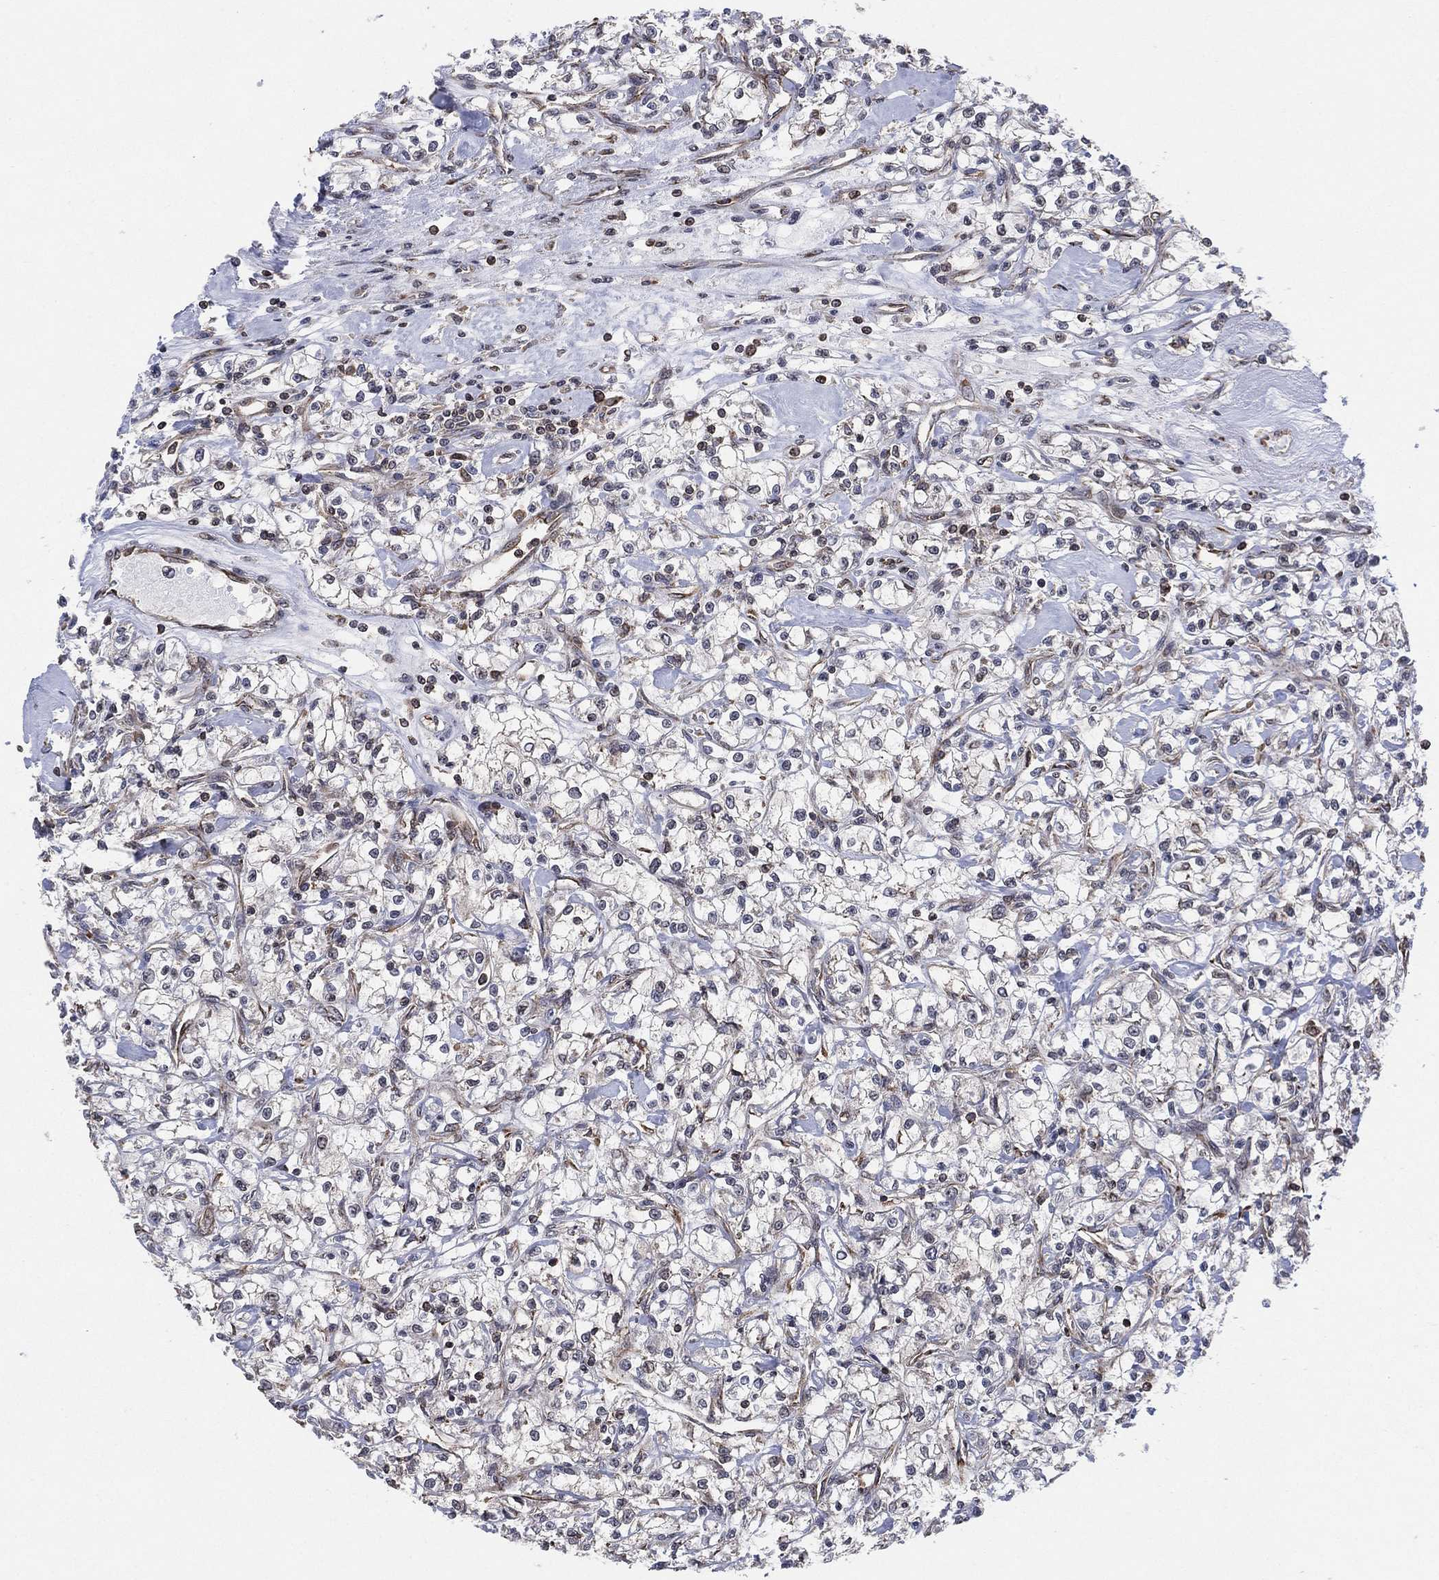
{"staining": {"intensity": "weak", "quantity": "<25%", "location": "cytoplasmic/membranous"}, "tissue": "renal cancer", "cell_type": "Tumor cells", "image_type": "cancer", "snomed": [{"axis": "morphology", "description": "Adenocarcinoma, NOS"}, {"axis": "topography", "description": "Kidney"}], "caption": "High magnification brightfield microscopy of renal adenocarcinoma stained with DAB (3,3'-diaminobenzidine) (brown) and counterstained with hematoxylin (blue): tumor cells show no significant expression.", "gene": "TMCO1", "patient": {"sex": "female", "age": 59}}